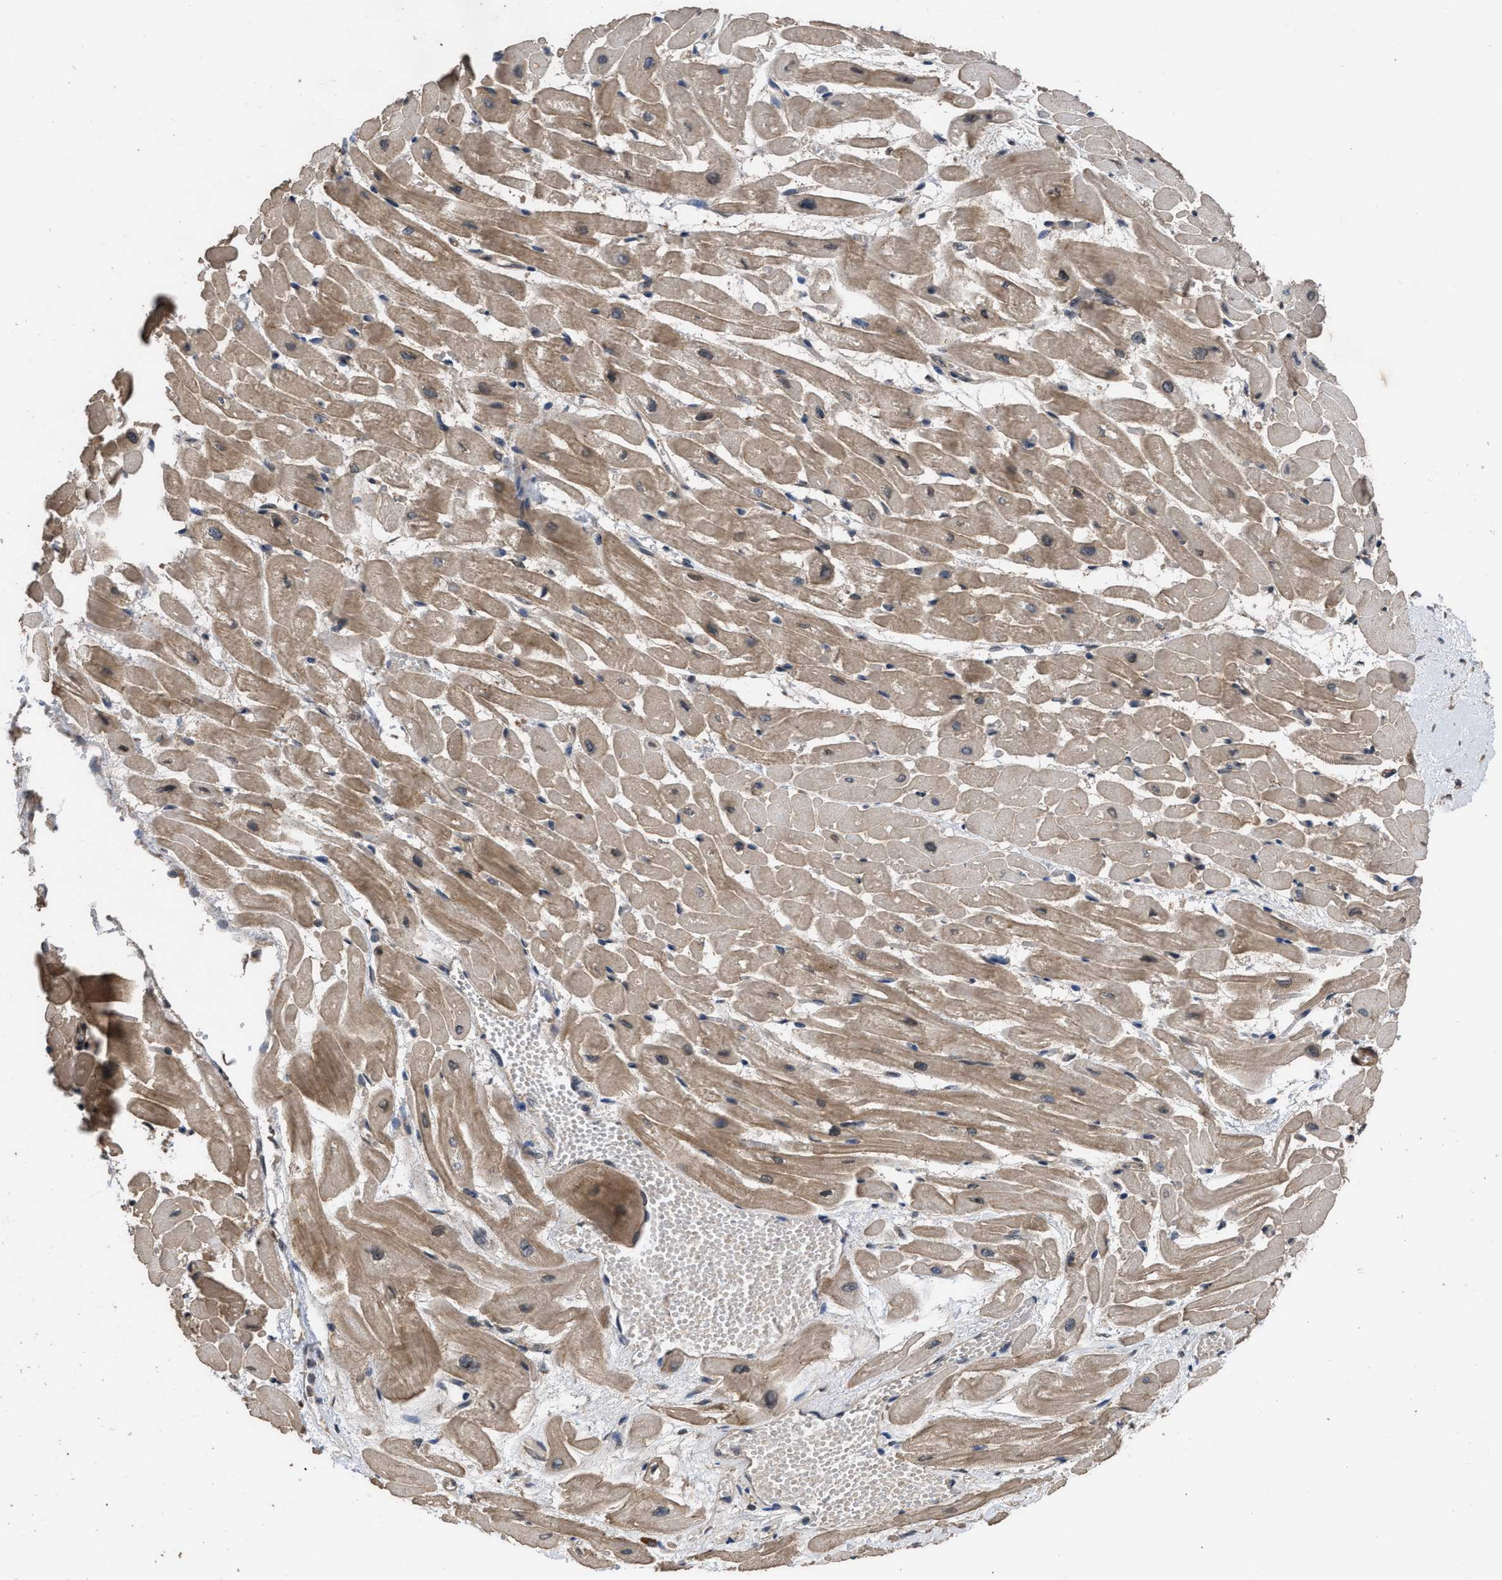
{"staining": {"intensity": "moderate", "quantity": ">75%", "location": "cytoplasmic/membranous"}, "tissue": "heart muscle", "cell_type": "Cardiomyocytes", "image_type": "normal", "snomed": [{"axis": "morphology", "description": "Normal tissue, NOS"}, {"axis": "topography", "description": "Heart"}], "caption": "Cardiomyocytes exhibit medium levels of moderate cytoplasmic/membranous positivity in about >75% of cells in normal heart muscle. (DAB = brown stain, brightfield microscopy at high magnification).", "gene": "UTRN", "patient": {"sex": "male", "age": 45}}